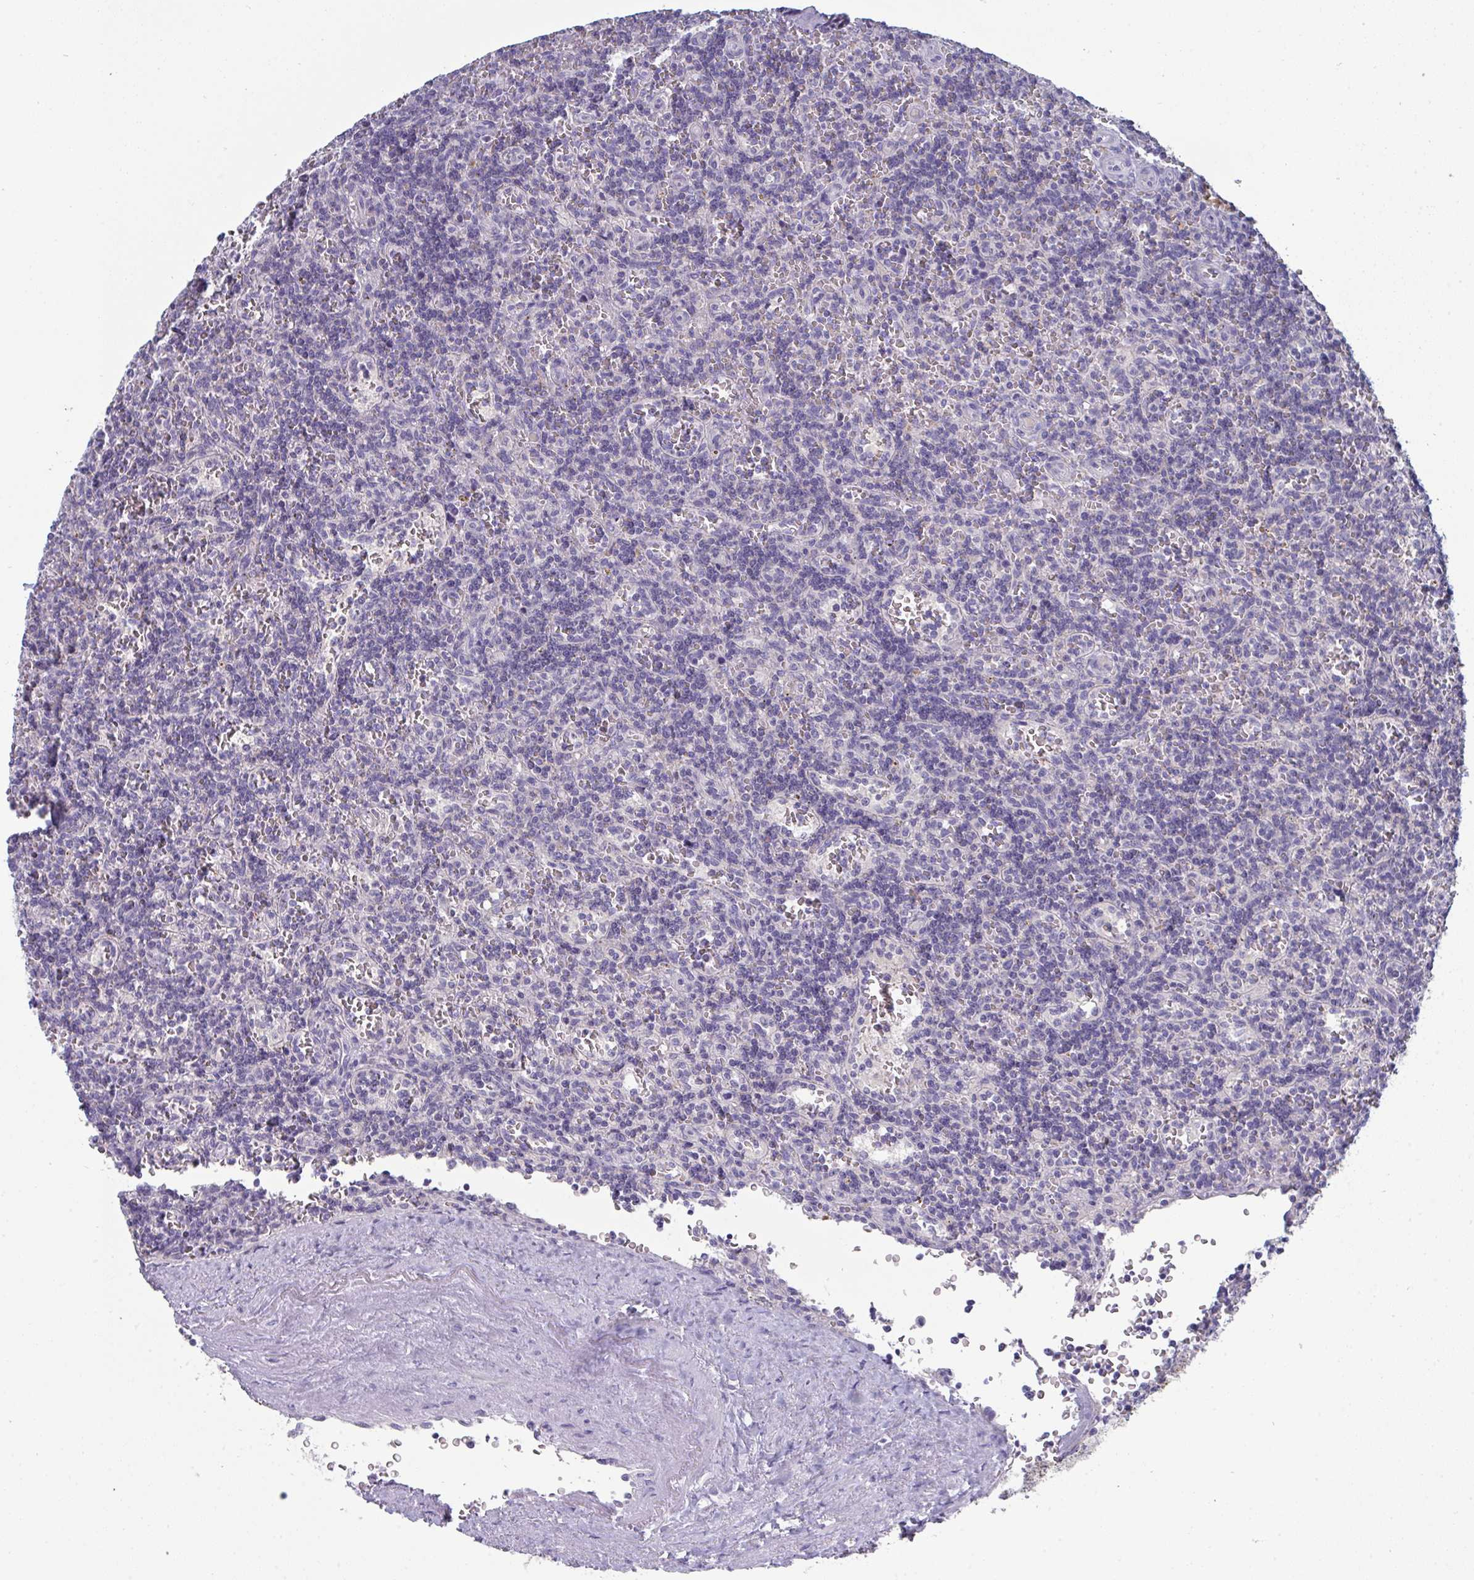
{"staining": {"intensity": "negative", "quantity": "none", "location": "none"}, "tissue": "lymphoma", "cell_type": "Tumor cells", "image_type": "cancer", "snomed": [{"axis": "morphology", "description": "Malignant lymphoma, non-Hodgkin's type, Low grade"}, {"axis": "topography", "description": "Spleen"}], "caption": "DAB (3,3'-diaminobenzidine) immunohistochemical staining of human low-grade malignant lymphoma, non-Hodgkin's type exhibits no significant positivity in tumor cells.", "gene": "HGFAC", "patient": {"sex": "male", "age": 73}}